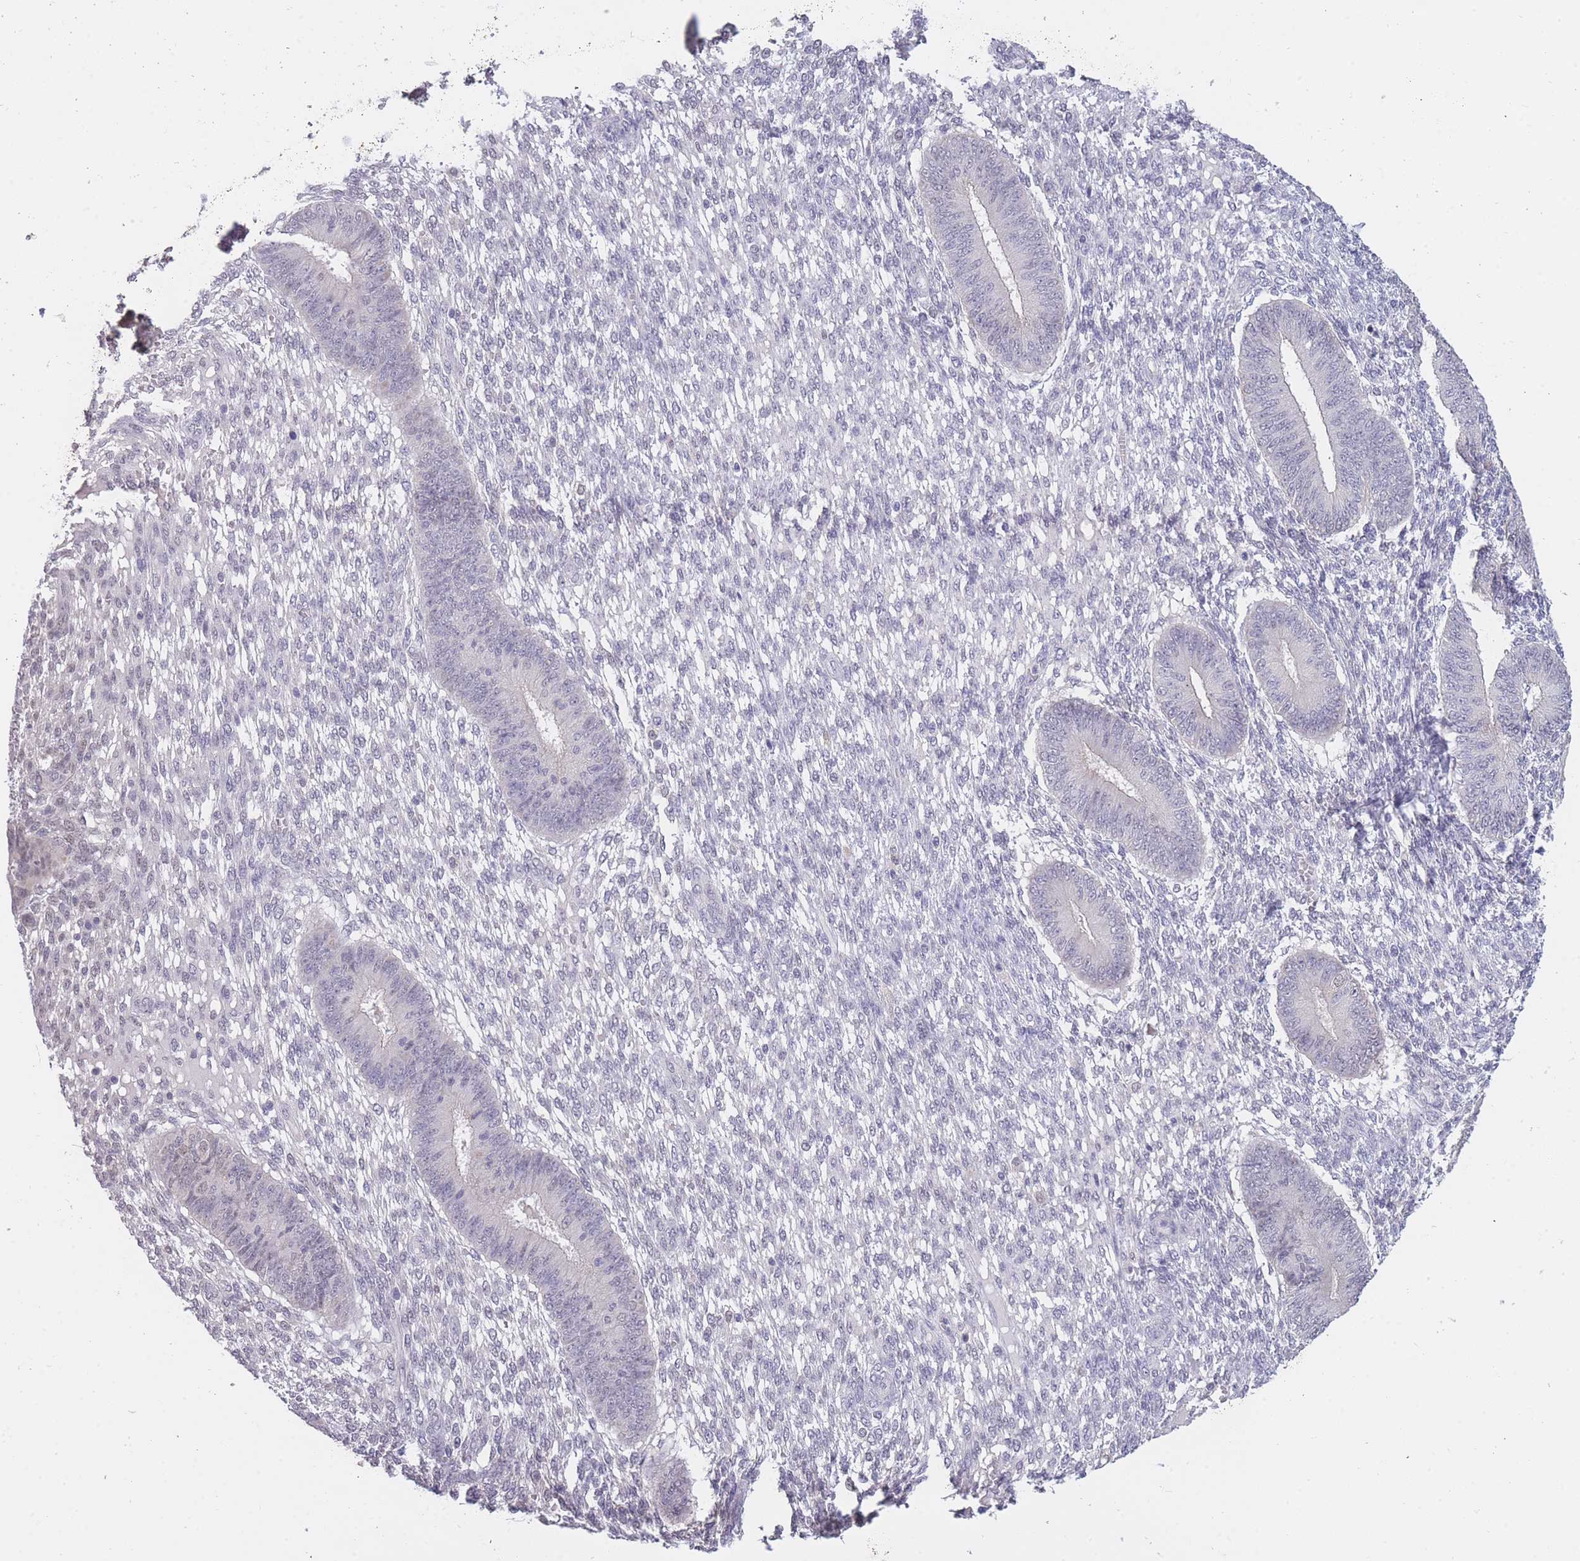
{"staining": {"intensity": "negative", "quantity": "none", "location": "none"}, "tissue": "endometrium", "cell_type": "Cells in endometrial stroma", "image_type": "normal", "snomed": [{"axis": "morphology", "description": "Normal tissue, NOS"}, {"axis": "topography", "description": "Endometrium"}], "caption": "This is a histopathology image of IHC staining of normal endometrium, which shows no expression in cells in endometrial stroma. Nuclei are stained in blue.", "gene": "GOLGA6L1", "patient": {"sex": "female", "age": 49}}